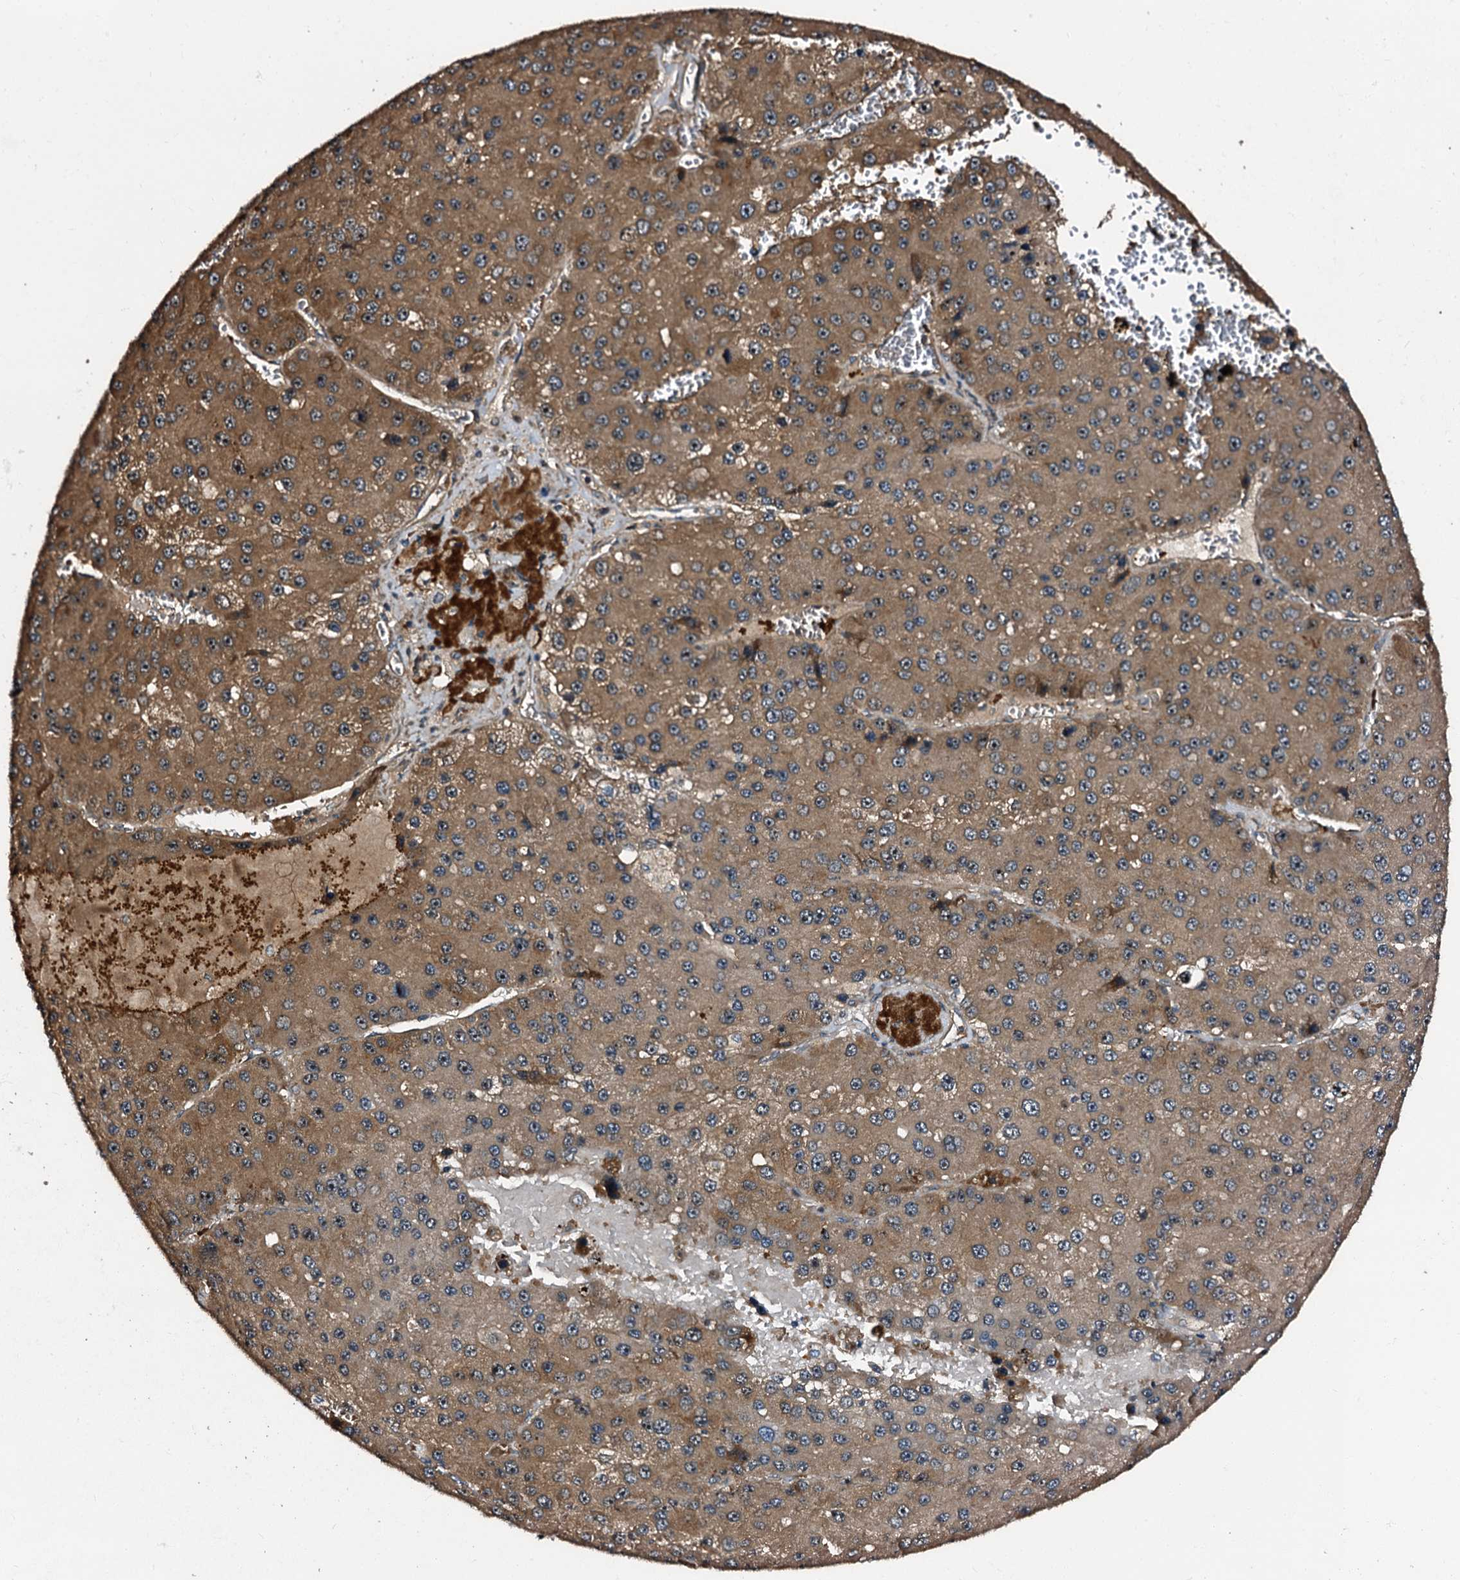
{"staining": {"intensity": "moderate", "quantity": ">75%", "location": "cytoplasmic/membranous"}, "tissue": "liver cancer", "cell_type": "Tumor cells", "image_type": "cancer", "snomed": [{"axis": "morphology", "description": "Carcinoma, Hepatocellular, NOS"}, {"axis": "topography", "description": "Liver"}], "caption": "Liver cancer (hepatocellular carcinoma) stained with a protein marker displays moderate staining in tumor cells.", "gene": "PEX5", "patient": {"sex": "female", "age": 73}}